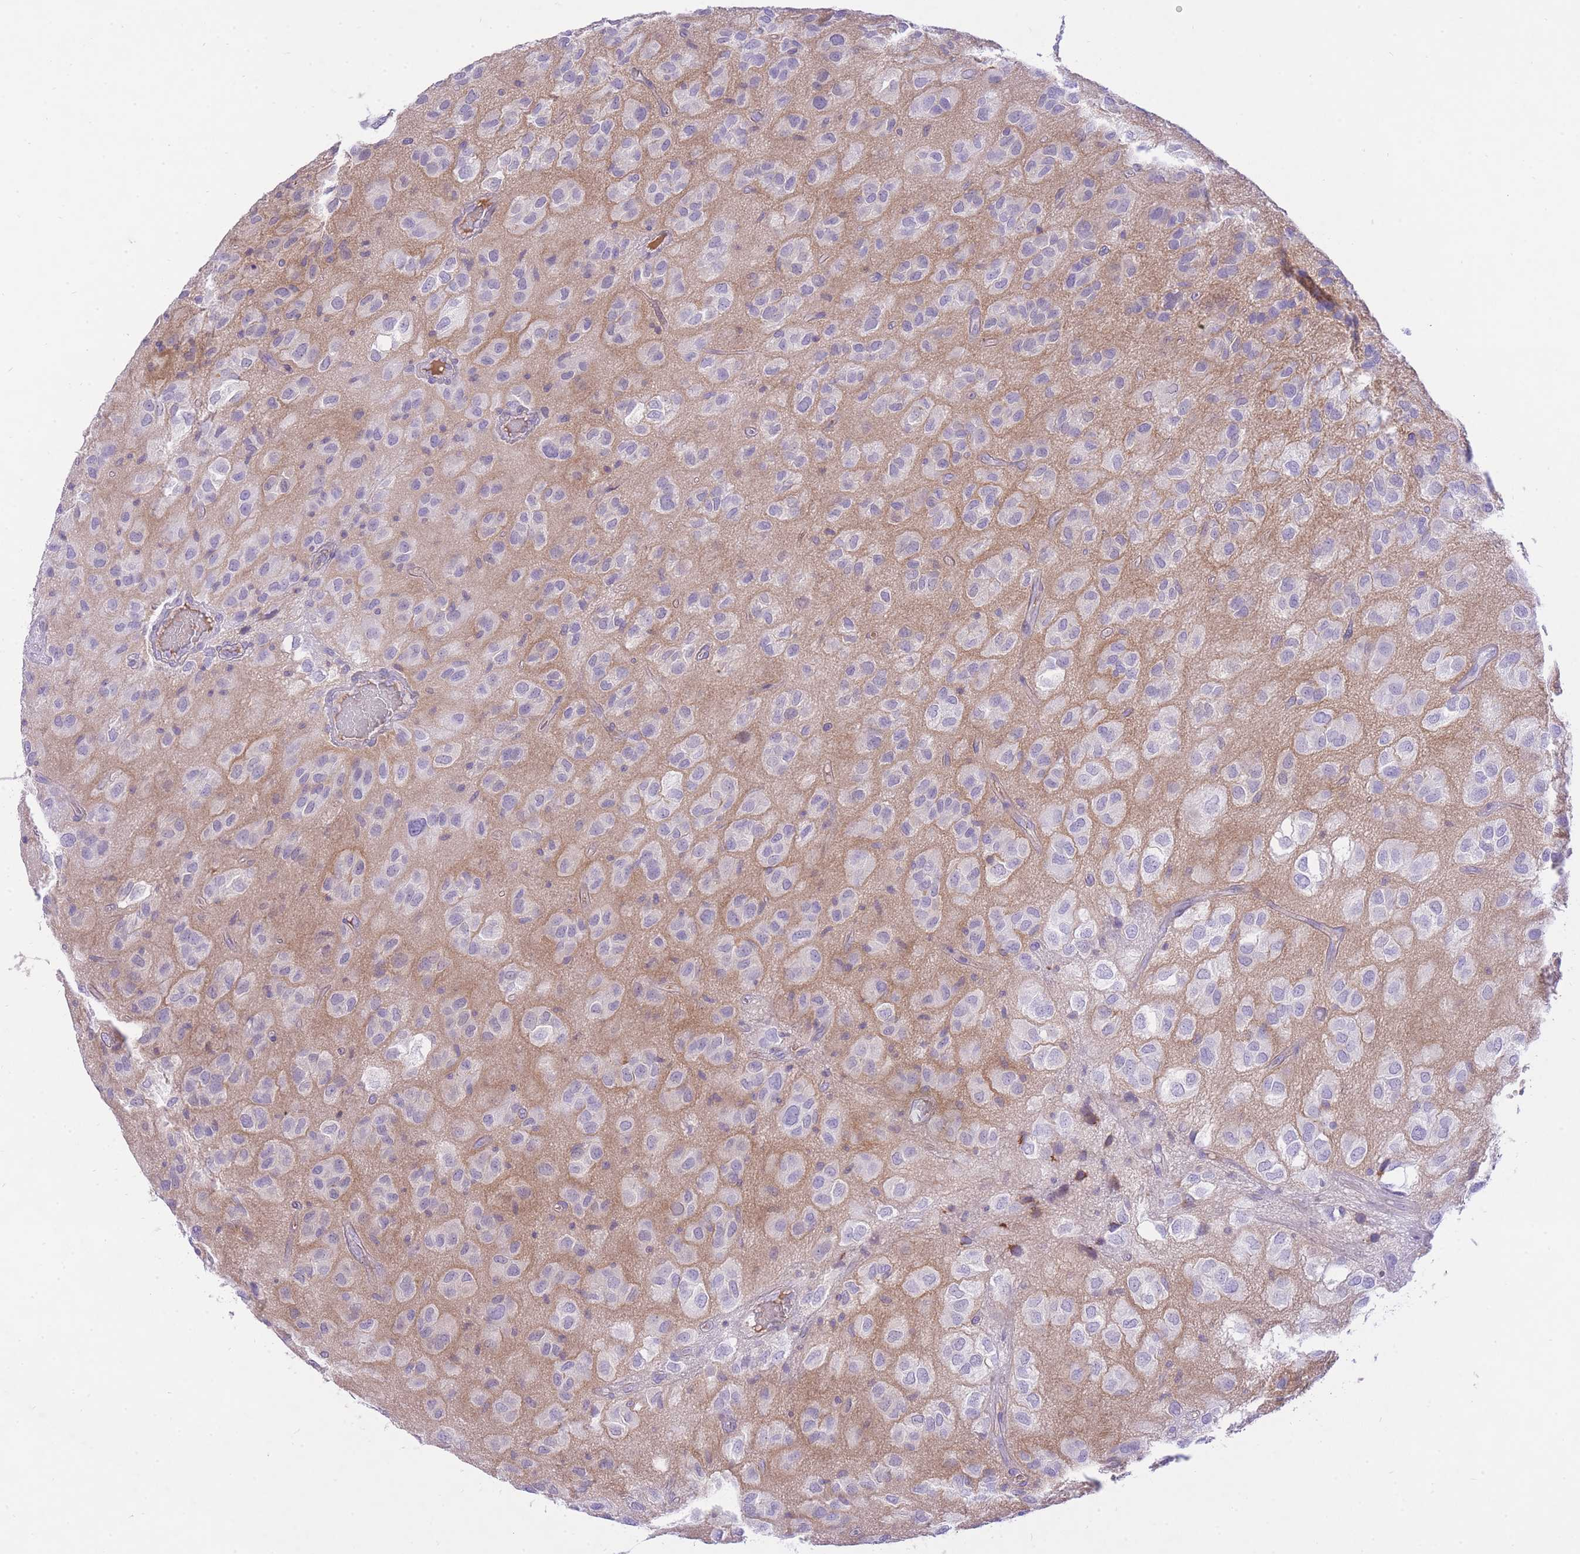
{"staining": {"intensity": "negative", "quantity": "none", "location": "none"}, "tissue": "glioma", "cell_type": "Tumor cells", "image_type": "cancer", "snomed": [{"axis": "morphology", "description": "Glioma, malignant, Low grade"}, {"axis": "topography", "description": "Brain"}], "caption": "Immunohistochemistry (IHC) micrograph of human malignant low-grade glioma stained for a protein (brown), which demonstrates no positivity in tumor cells.", "gene": "HRG", "patient": {"sex": "male", "age": 66}}